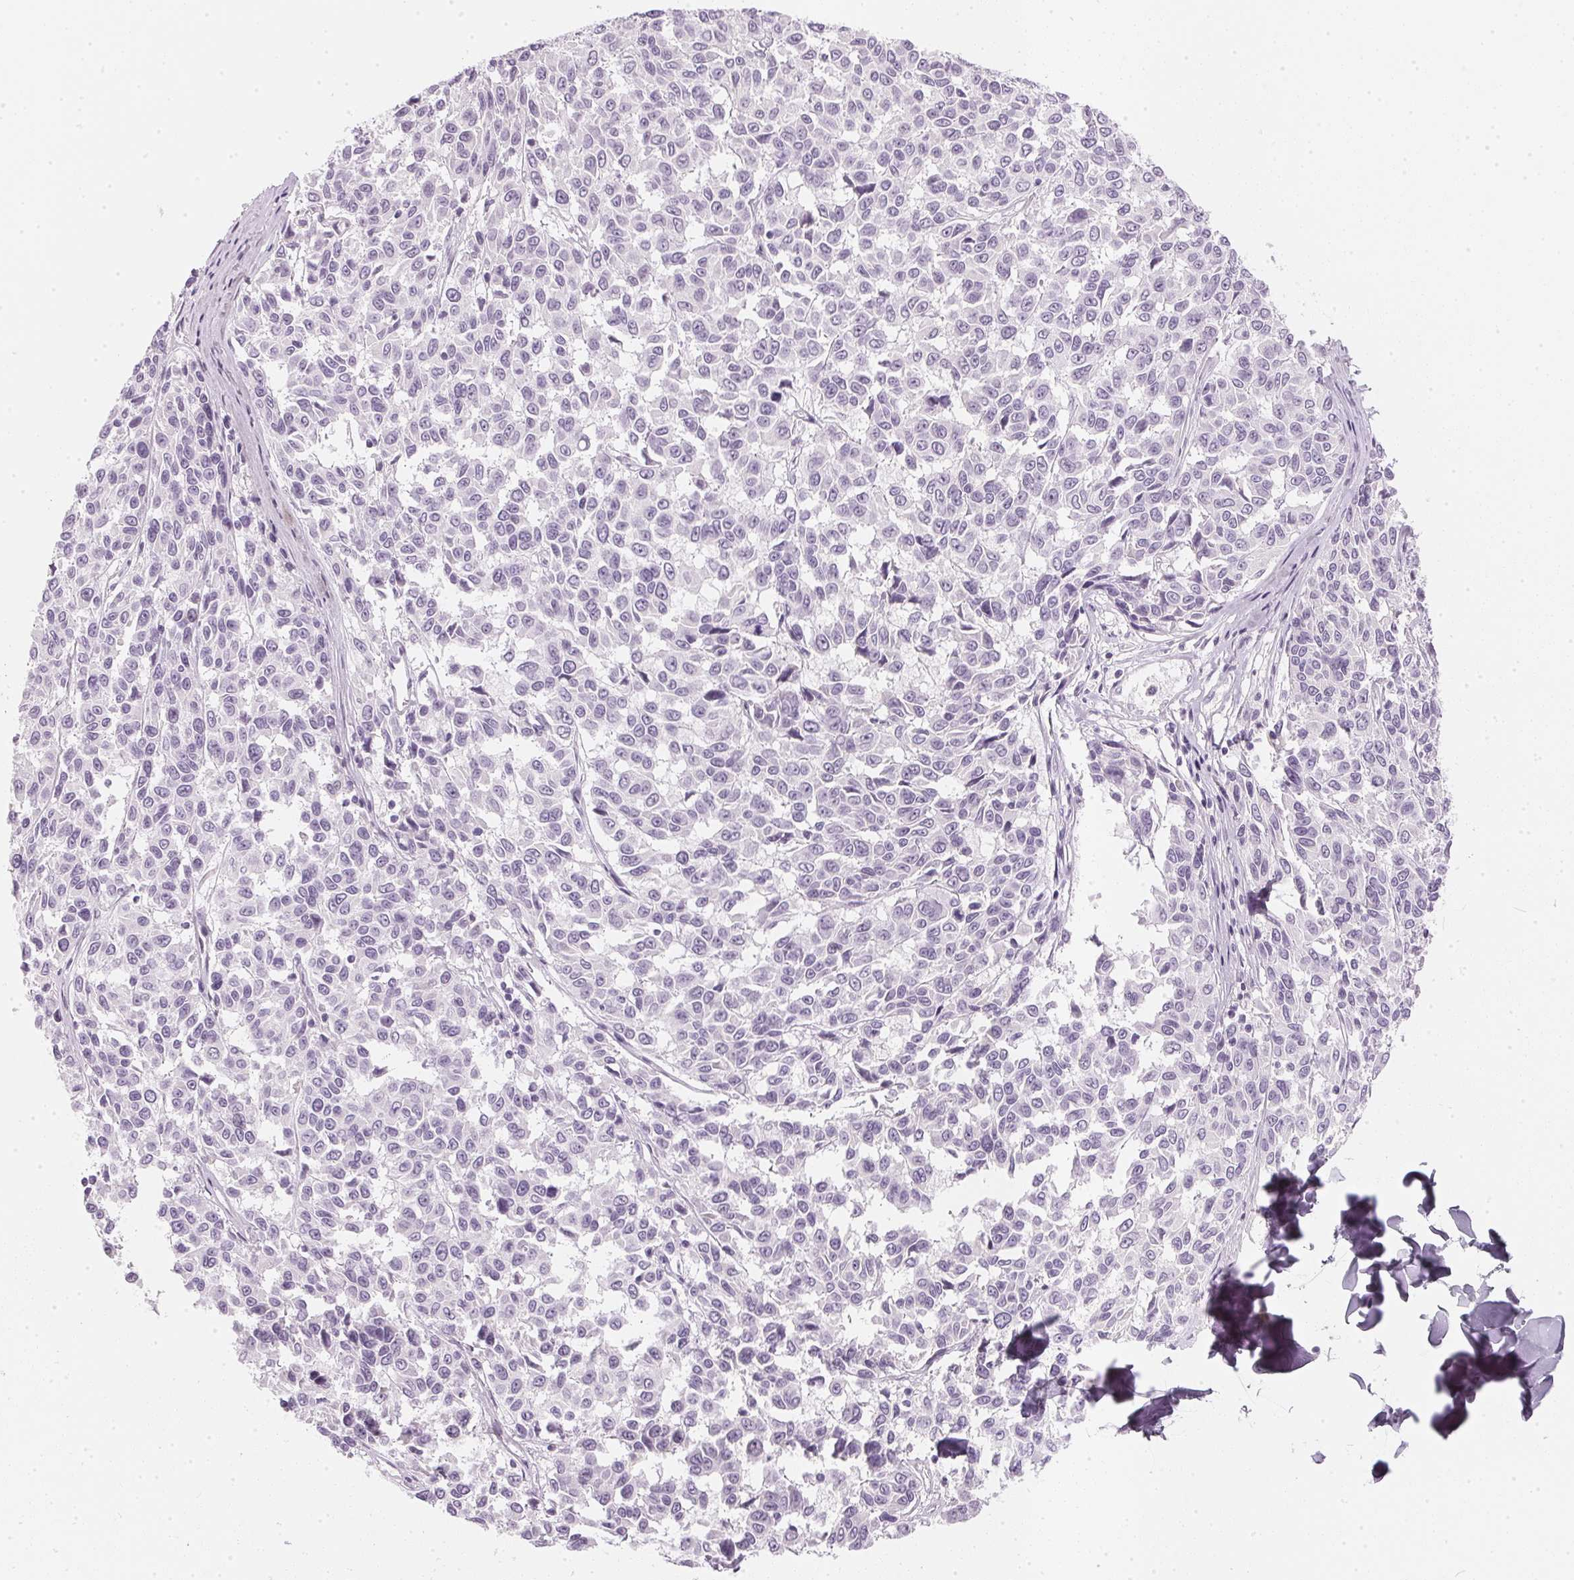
{"staining": {"intensity": "negative", "quantity": "none", "location": "none"}, "tissue": "melanoma", "cell_type": "Tumor cells", "image_type": "cancer", "snomed": [{"axis": "morphology", "description": "Malignant melanoma, NOS"}, {"axis": "topography", "description": "Skin"}], "caption": "High power microscopy histopathology image of an immunohistochemistry photomicrograph of melanoma, revealing no significant staining in tumor cells.", "gene": "CHST4", "patient": {"sex": "female", "age": 66}}